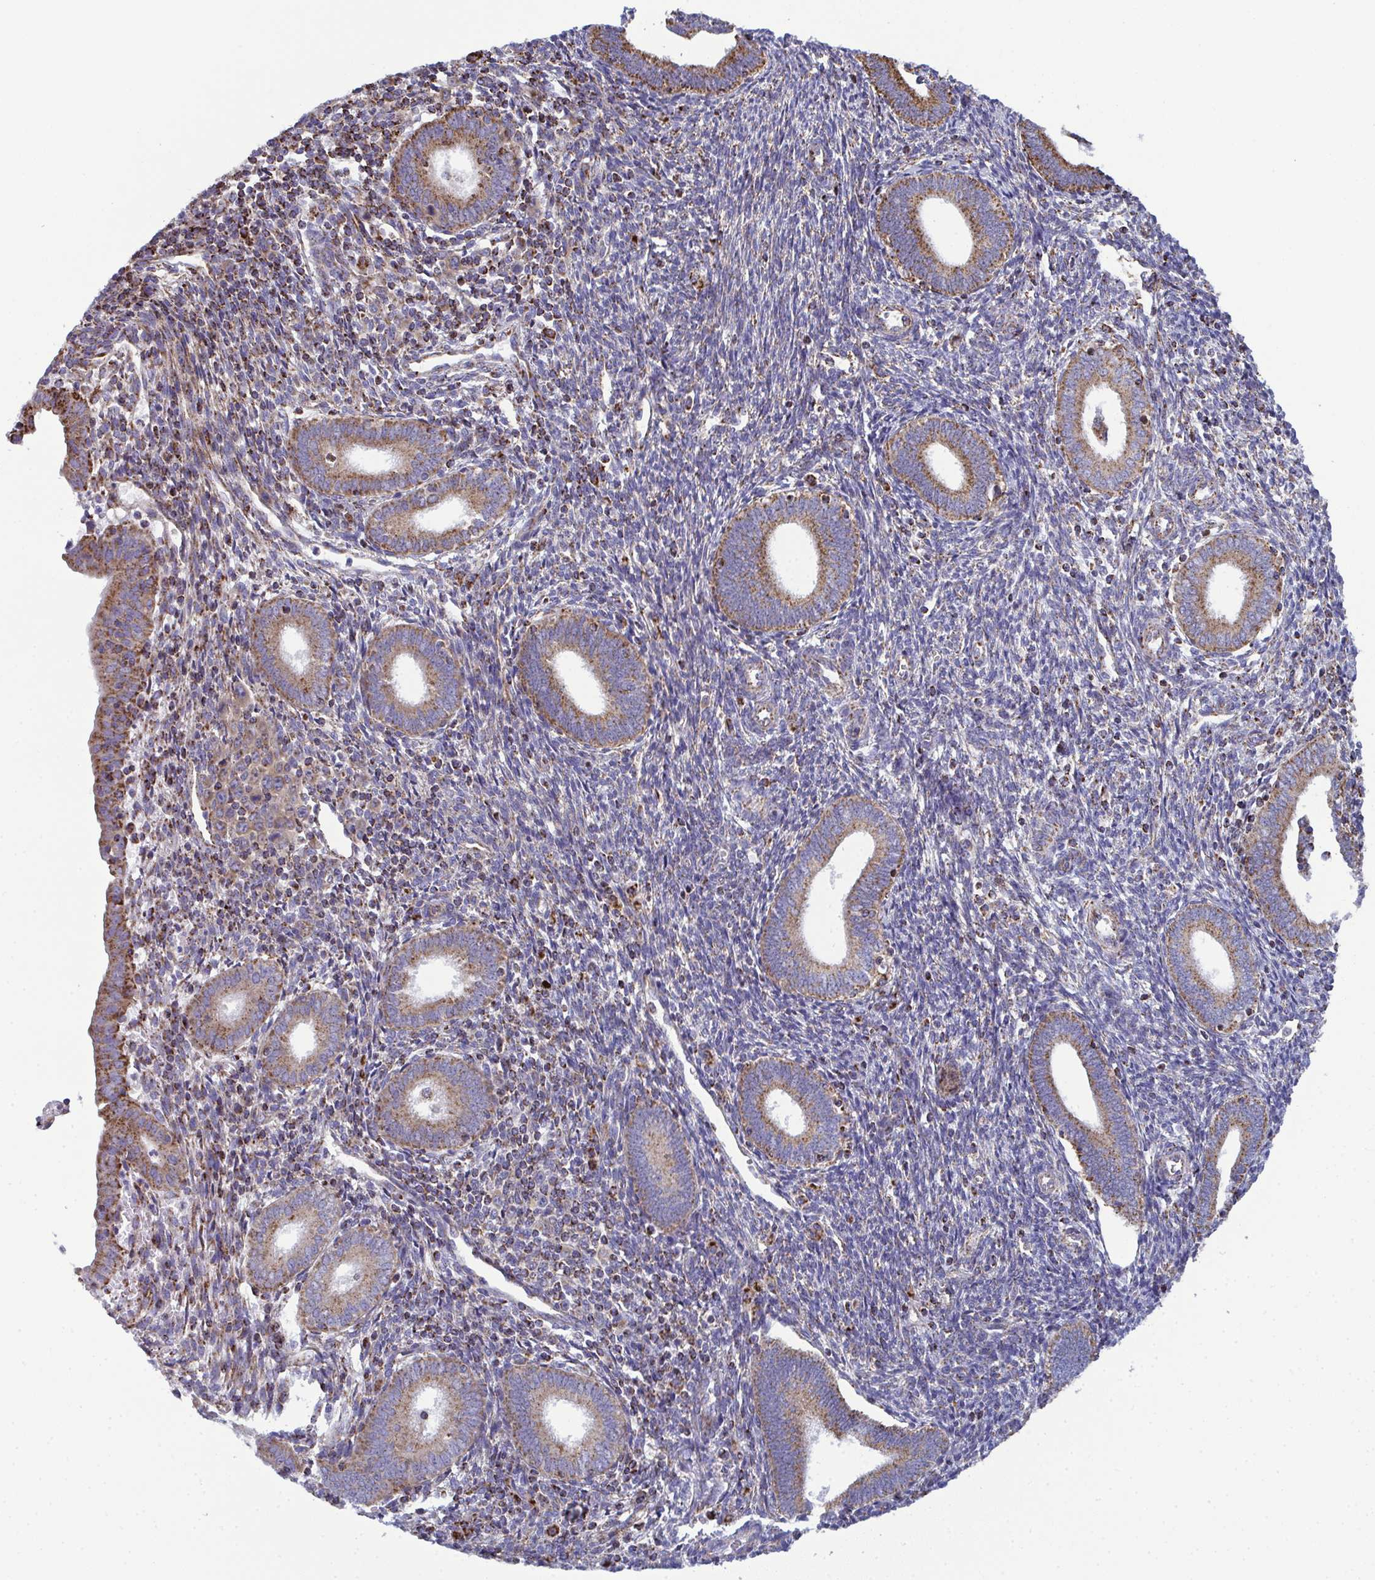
{"staining": {"intensity": "moderate", "quantity": "25%-75%", "location": "cytoplasmic/membranous"}, "tissue": "endometrium", "cell_type": "Cells in endometrial stroma", "image_type": "normal", "snomed": [{"axis": "morphology", "description": "Normal tissue, NOS"}, {"axis": "topography", "description": "Endometrium"}], "caption": "IHC of benign human endometrium displays medium levels of moderate cytoplasmic/membranous staining in about 25%-75% of cells in endometrial stroma.", "gene": "CSDE1", "patient": {"sex": "female", "age": 41}}